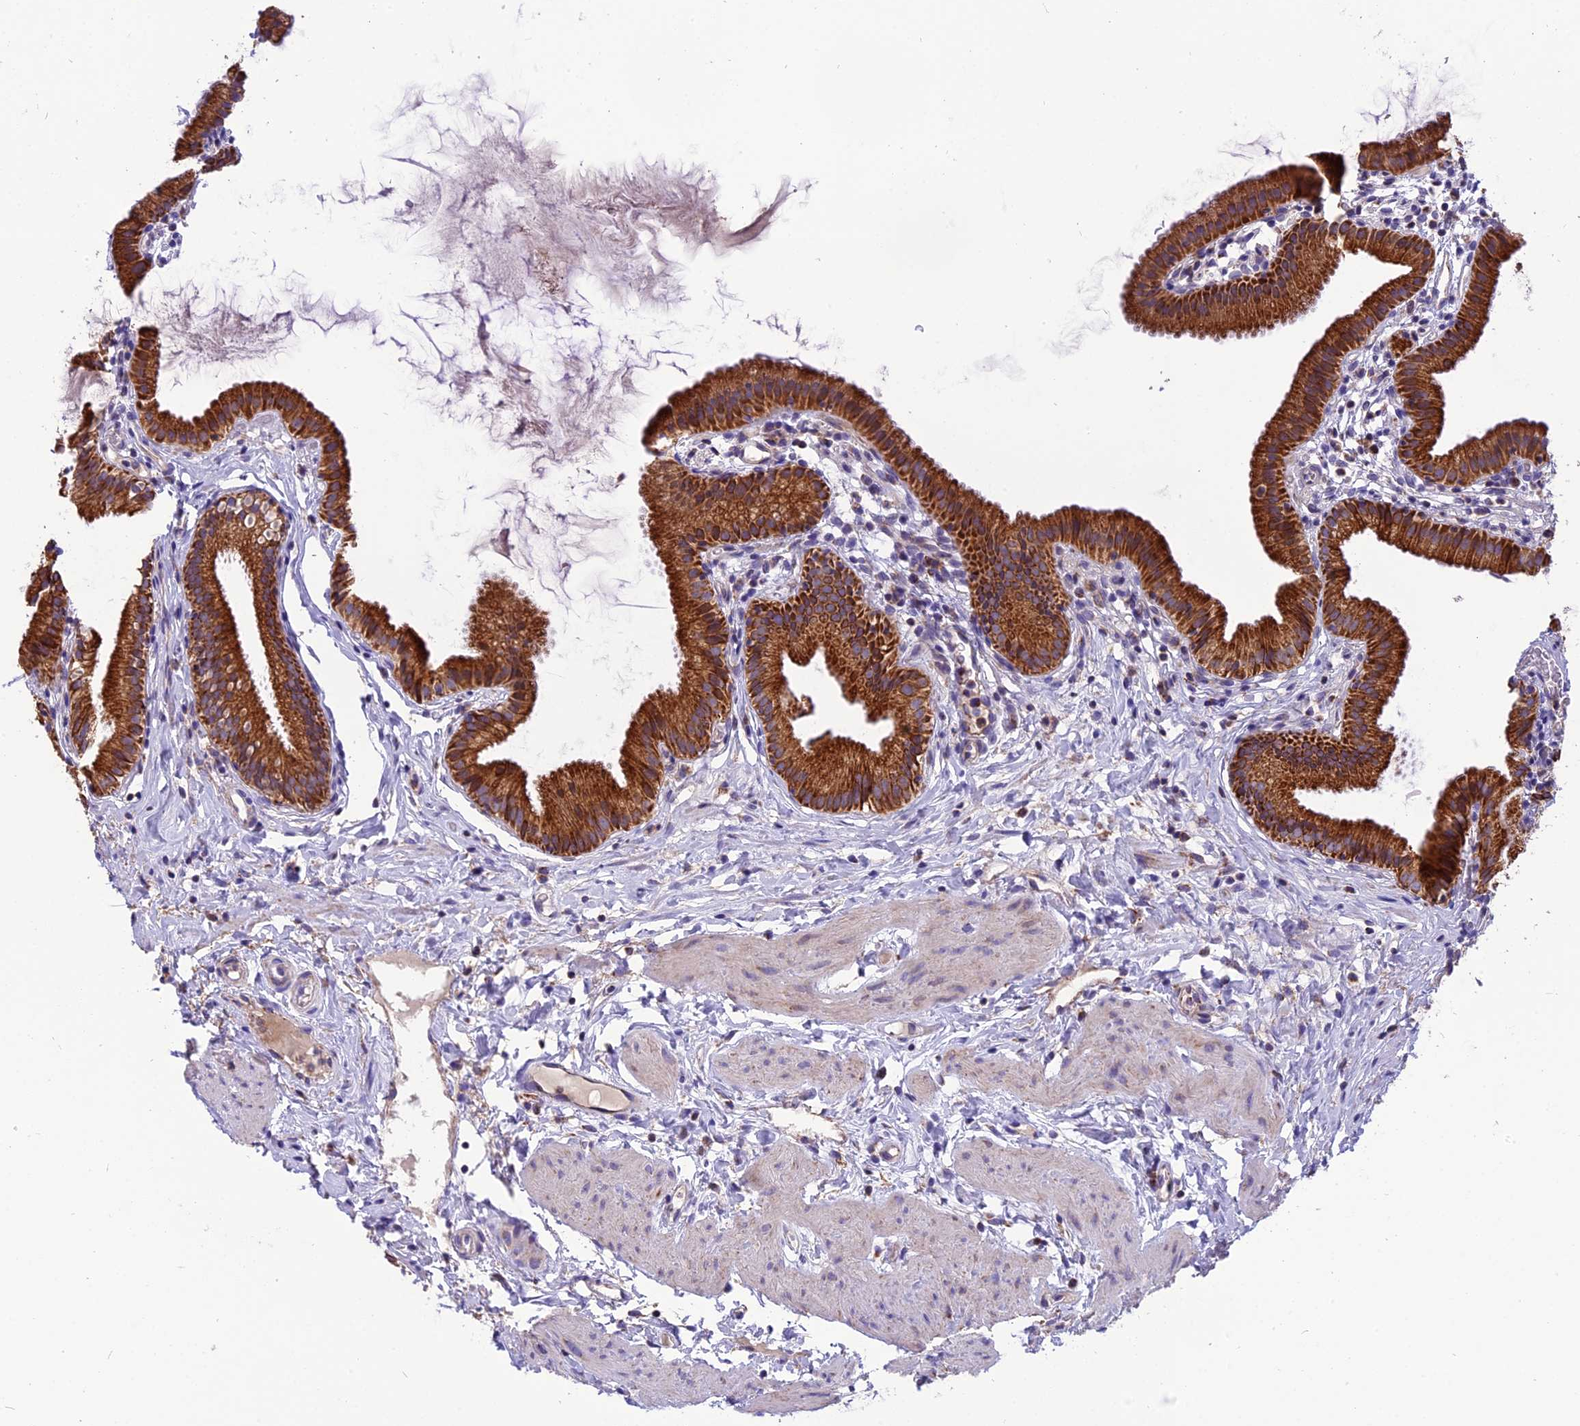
{"staining": {"intensity": "strong", "quantity": ">75%", "location": "cytoplasmic/membranous"}, "tissue": "gallbladder", "cell_type": "Glandular cells", "image_type": "normal", "snomed": [{"axis": "morphology", "description": "Normal tissue, NOS"}, {"axis": "topography", "description": "Gallbladder"}], "caption": "A high amount of strong cytoplasmic/membranous staining is seen in about >75% of glandular cells in normal gallbladder.", "gene": "MRPS34", "patient": {"sex": "female", "age": 46}}